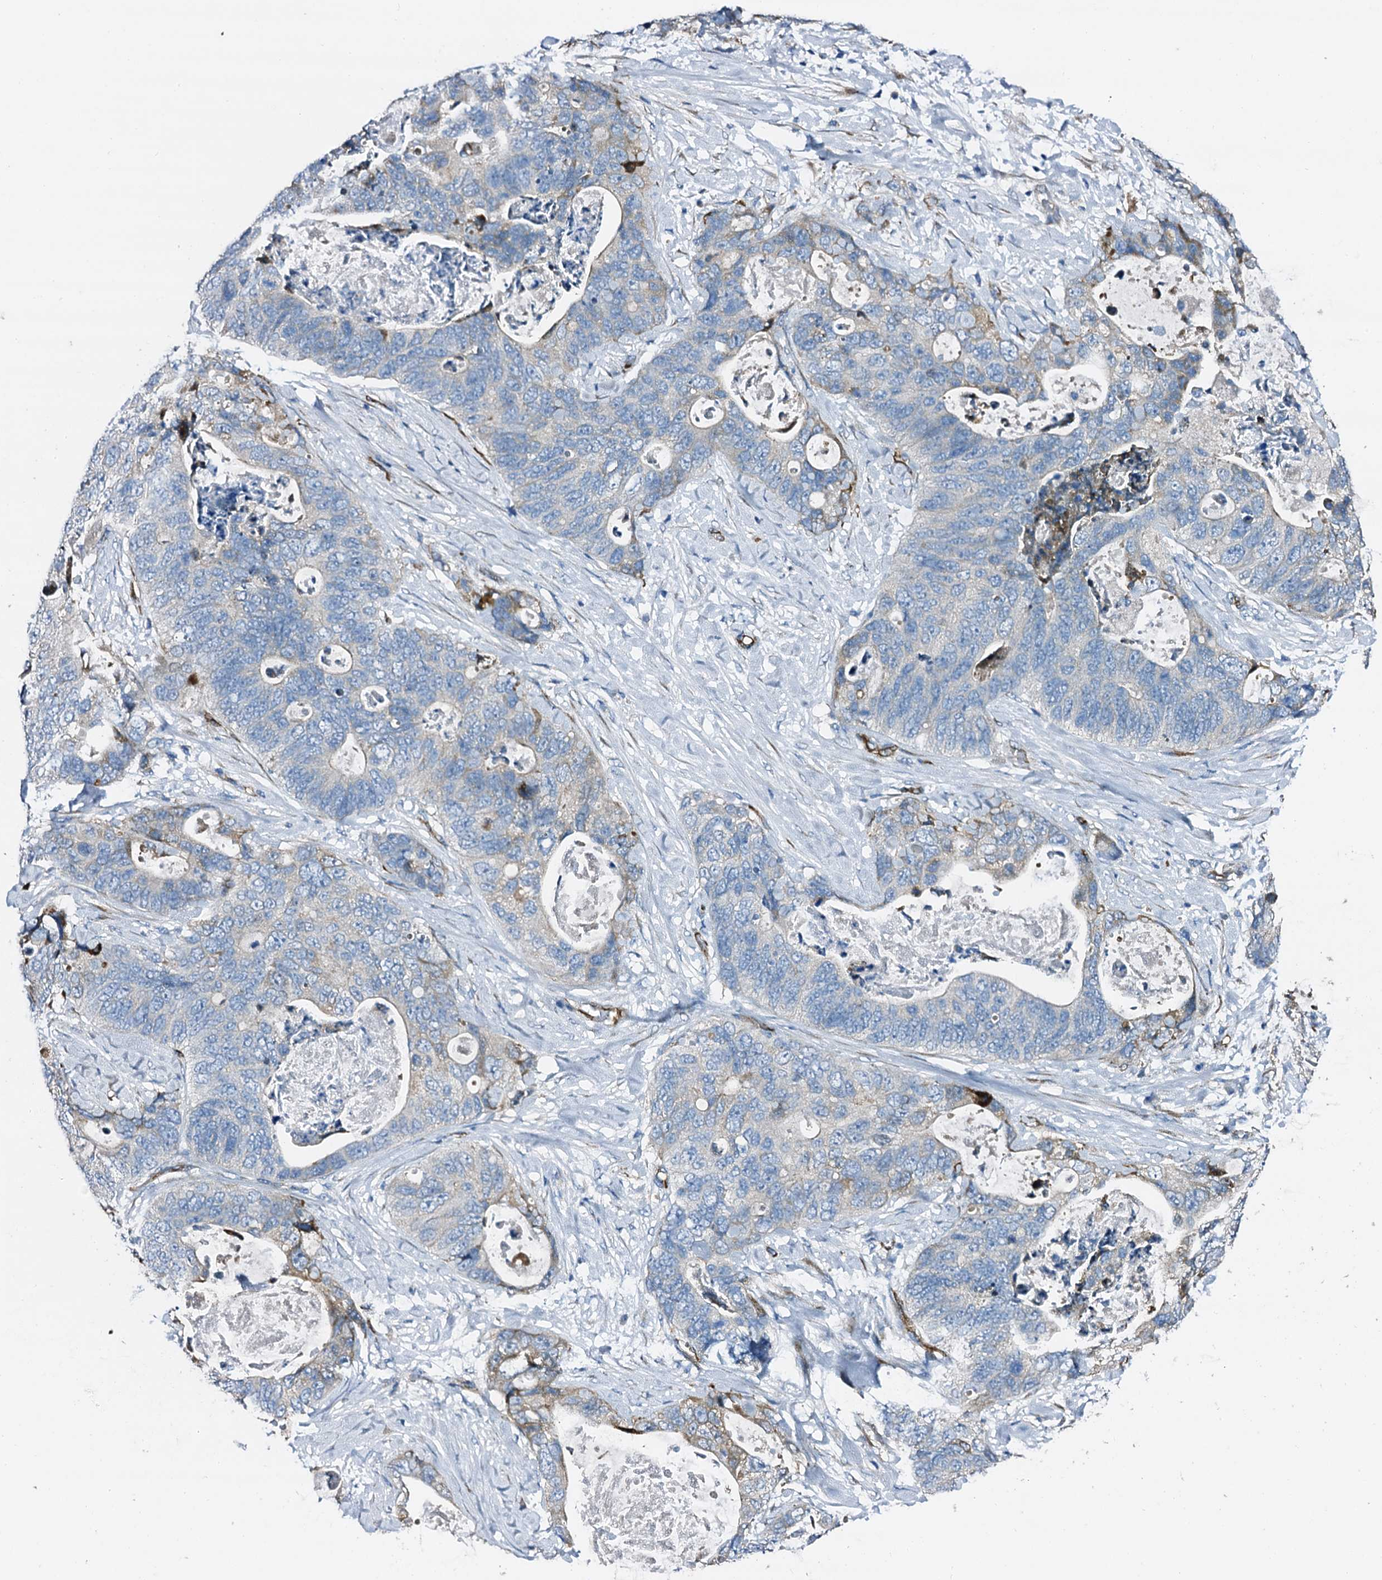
{"staining": {"intensity": "negative", "quantity": "none", "location": "none"}, "tissue": "stomach cancer", "cell_type": "Tumor cells", "image_type": "cancer", "snomed": [{"axis": "morphology", "description": "Adenocarcinoma, NOS"}, {"axis": "topography", "description": "Stomach"}], "caption": "Tumor cells are negative for brown protein staining in stomach adenocarcinoma.", "gene": "DBX1", "patient": {"sex": "female", "age": 89}}